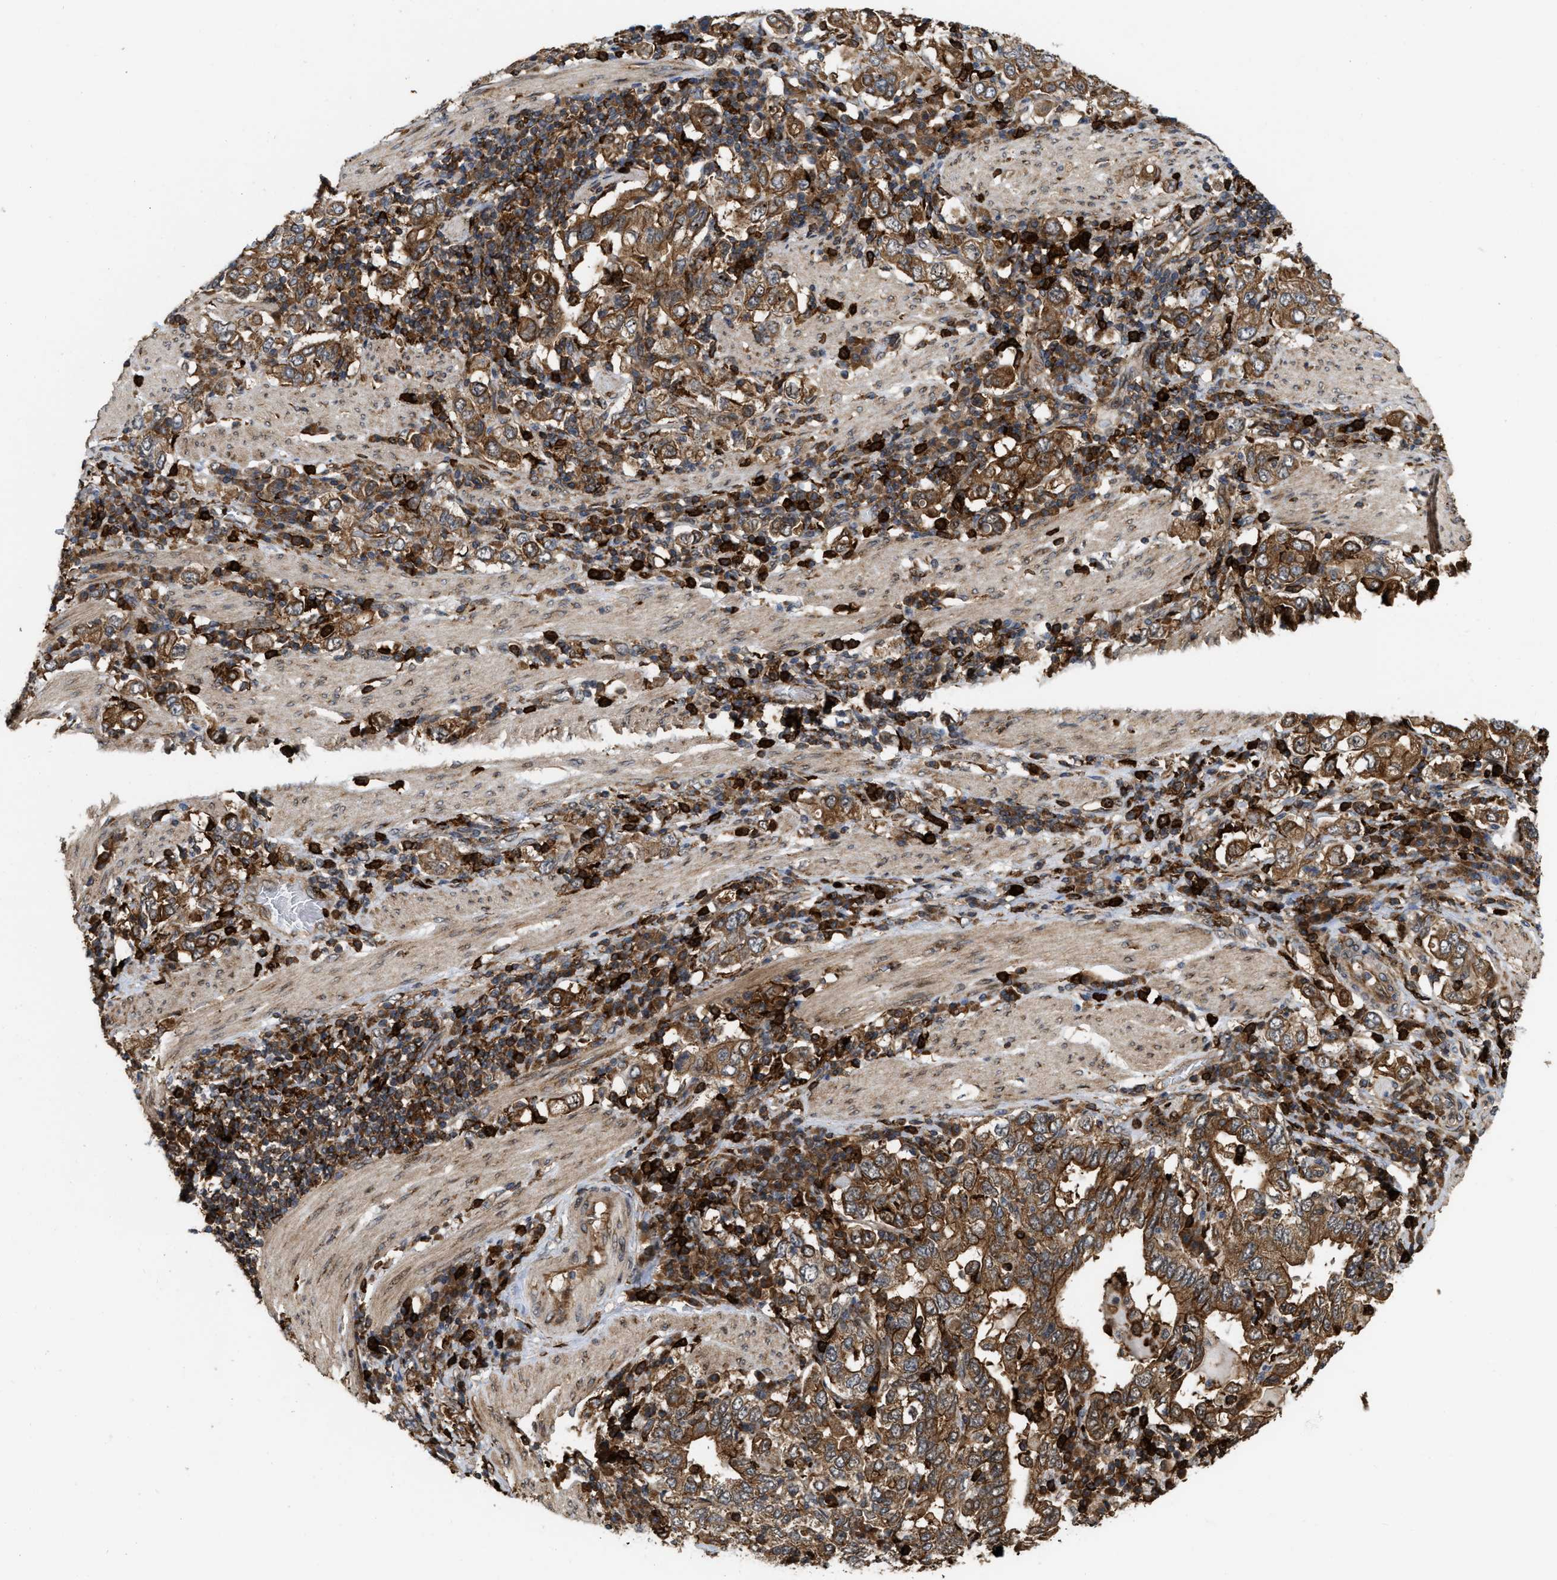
{"staining": {"intensity": "strong", "quantity": ">75%", "location": "cytoplasmic/membranous"}, "tissue": "stomach cancer", "cell_type": "Tumor cells", "image_type": "cancer", "snomed": [{"axis": "morphology", "description": "Adenocarcinoma, NOS"}, {"axis": "topography", "description": "Stomach, upper"}], "caption": "Strong cytoplasmic/membranous positivity is identified in approximately >75% of tumor cells in adenocarcinoma (stomach).", "gene": "IQCE", "patient": {"sex": "male", "age": 62}}